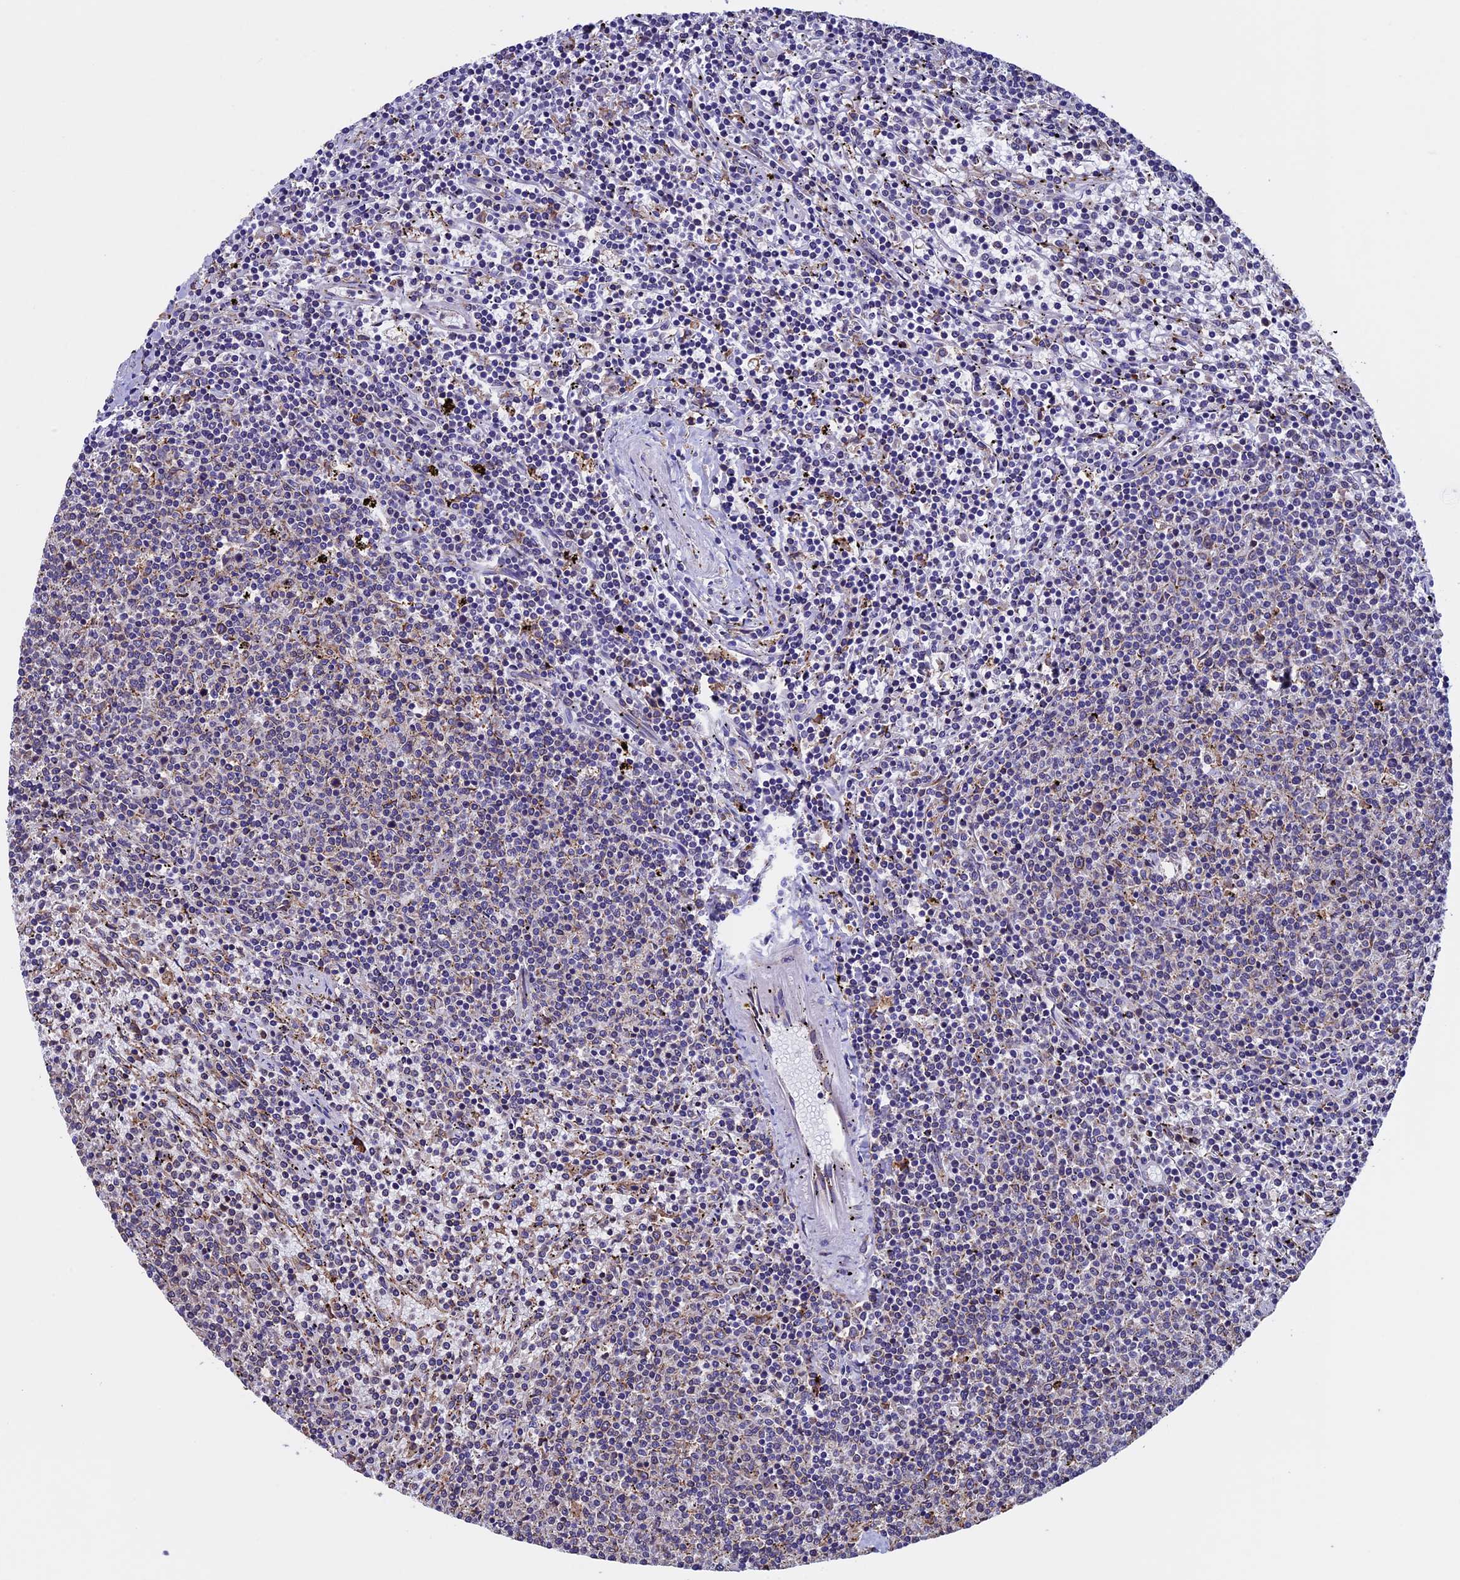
{"staining": {"intensity": "negative", "quantity": "none", "location": "none"}, "tissue": "lymphoma", "cell_type": "Tumor cells", "image_type": "cancer", "snomed": [{"axis": "morphology", "description": "Malignant lymphoma, non-Hodgkin's type, Low grade"}, {"axis": "topography", "description": "Spleen"}], "caption": "This is a photomicrograph of IHC staining of malignant lymphoma, non-Hodgkin's type (low-grade), which shows no staining in tumor cells.", "gene": "BTBD3", "patient": {"sex": "female", "age": 50}}